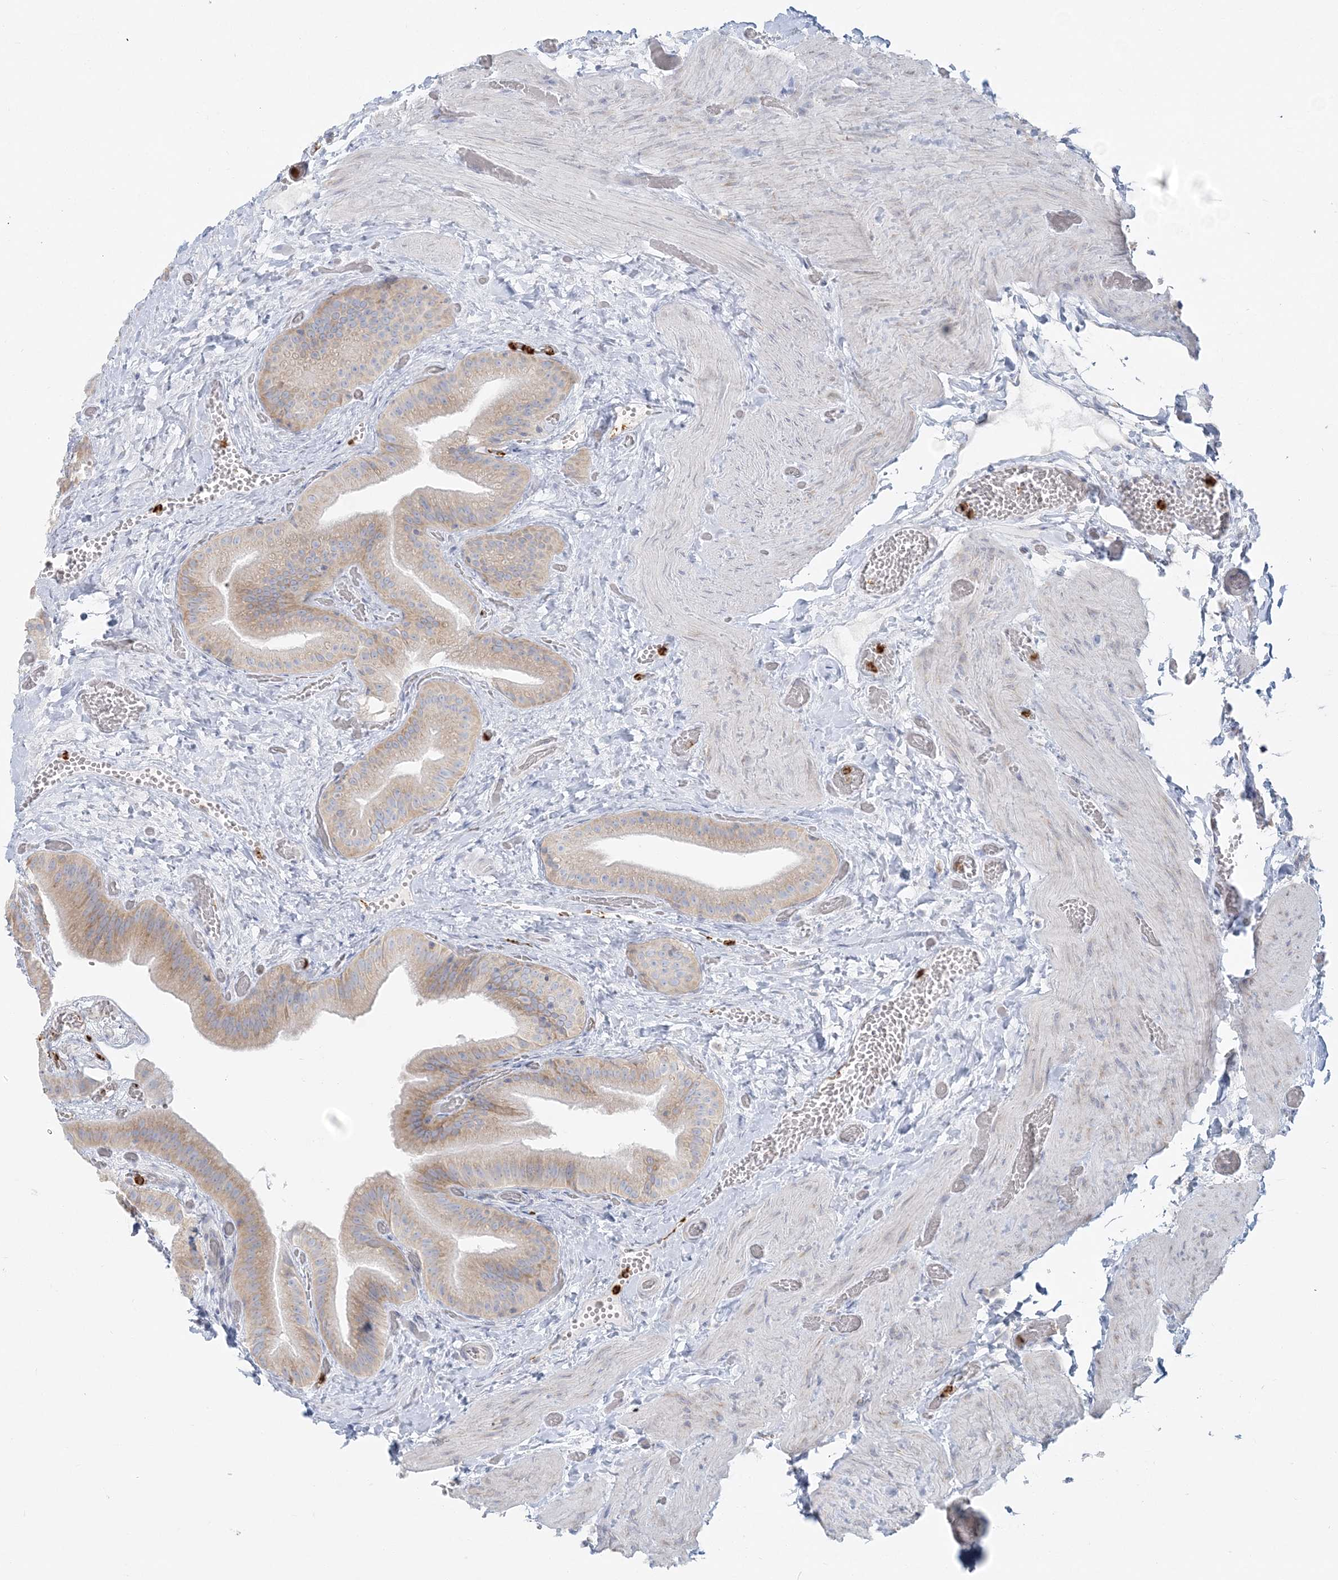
{"staining": {"intensity": "weak", "quantity": ">75%", "location": "cytoplasmic/membranous"}, "tissue": "gallbladder", "cell_type": "Glandular cells", "image_type": "normal", "snomed": [{"axis": "morphology", "description": "Normal tissue, NOS"}, {"axis": "topography", "description": "Gallbladder"}], "caption": "Weak cytoplasmic/membranous positivity for a protein is seen in about >75% of glandular cells of normal gallbladder using immunohistochemistry.", "gene": "CCNJ", "patient": {"sex": "female", "age": 64}}